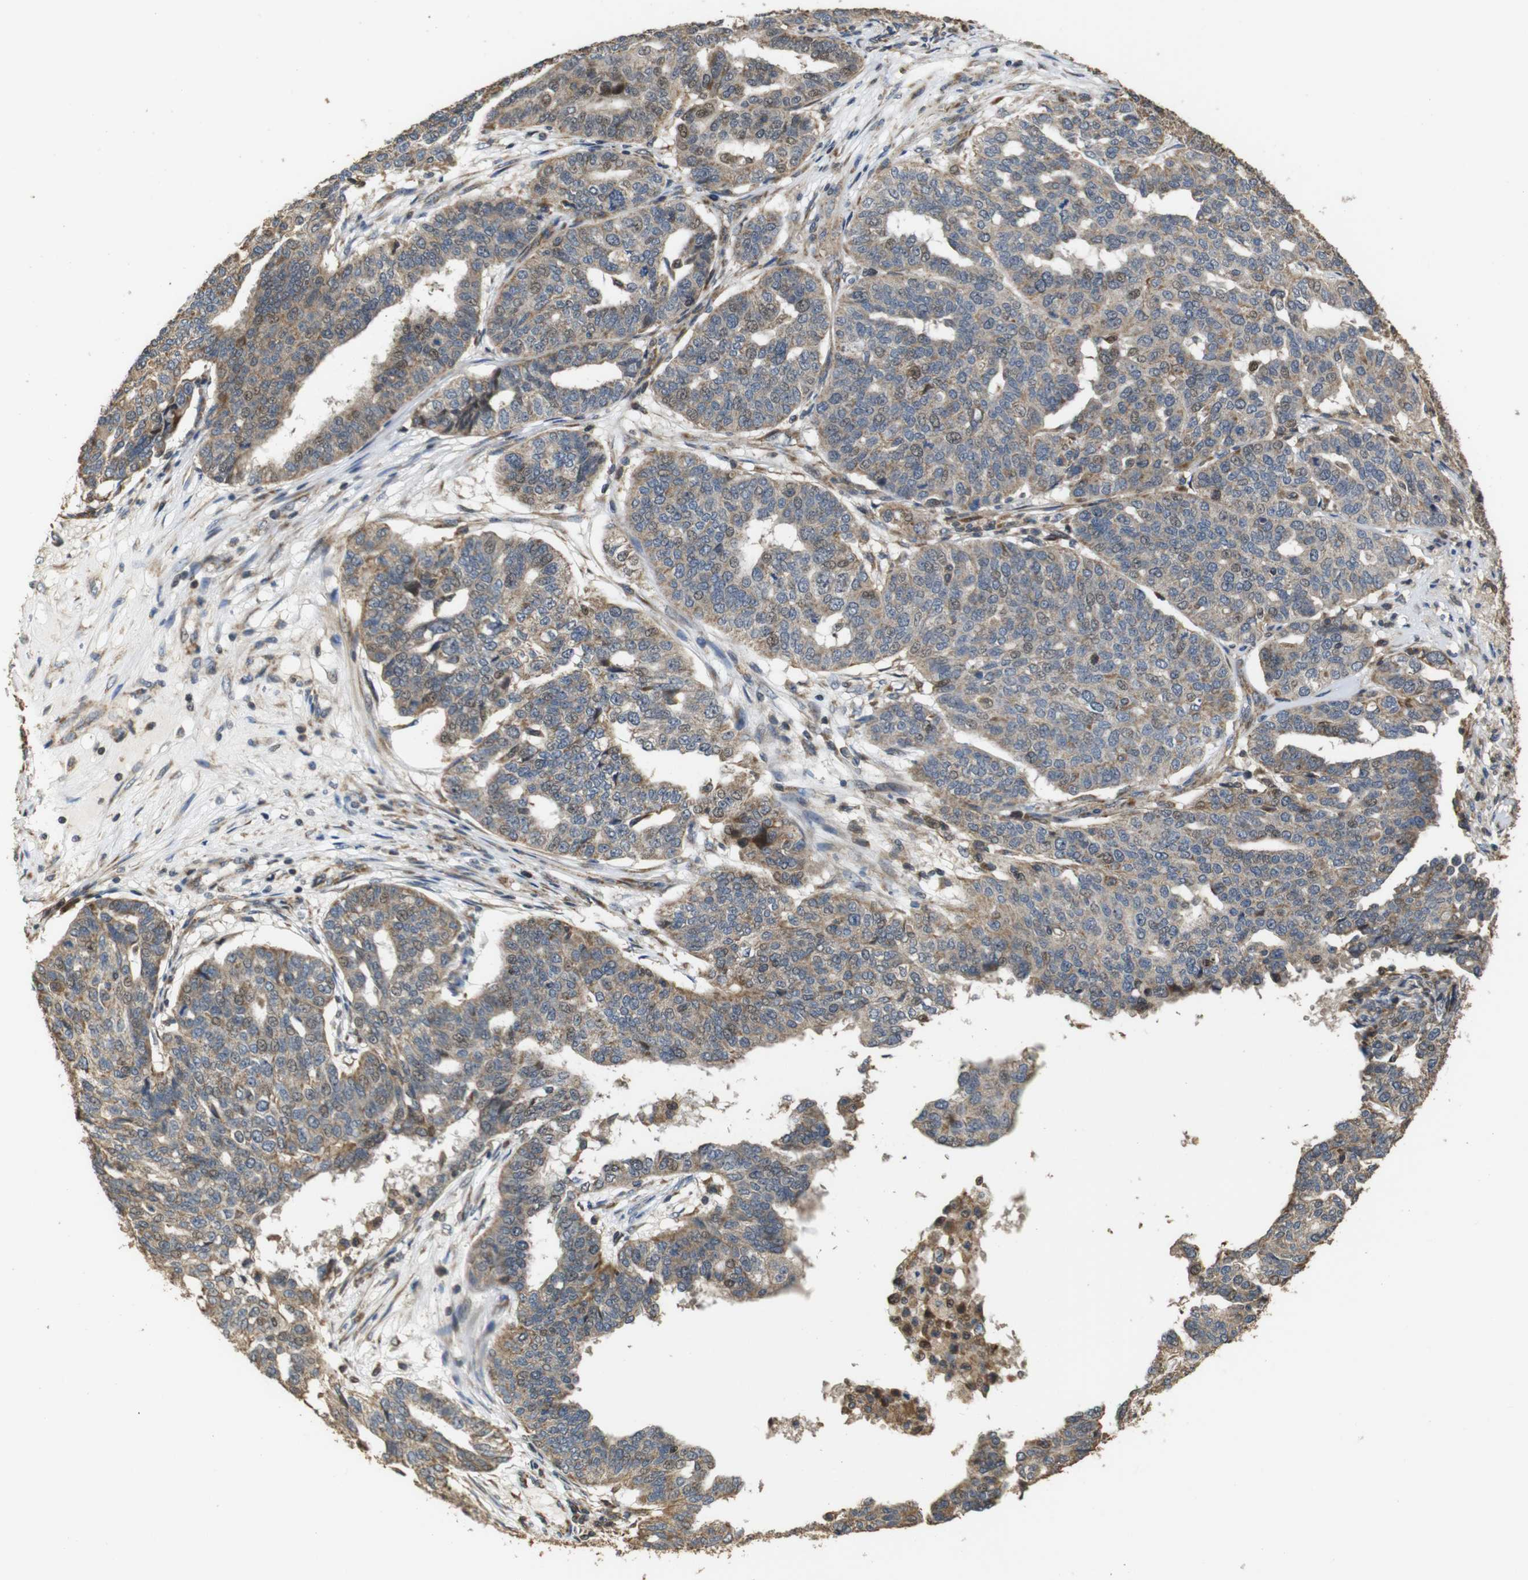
{"staining": {"intensity": "weak", "quantity": ">75%", "location": "cytoplasmic/membranous,nuclear"}, "tissue": "ovarian cancer", "cell_type": "Tumor cells", "image_type": "cancer", "snomed": [{"axis": "morphology", "description": "Cystadenocarcinoma, serous, NOS"}, {"axis": "topography", "description": "Ovary"}], "caption": "High-magnification brightfield microscopy of ovarian cancer (serous cystadenocarcinoma) stained with DAB (3,3'-diaminobenzidine) (brown) and counterstained with hematoxylin (blue). tumor cells exhibit weak cytoplasmic/membranous and nuclear positivity is seen in about>75% of cells.", "gene": "SNN", "patient": {"sex": "female", "age": 59}}